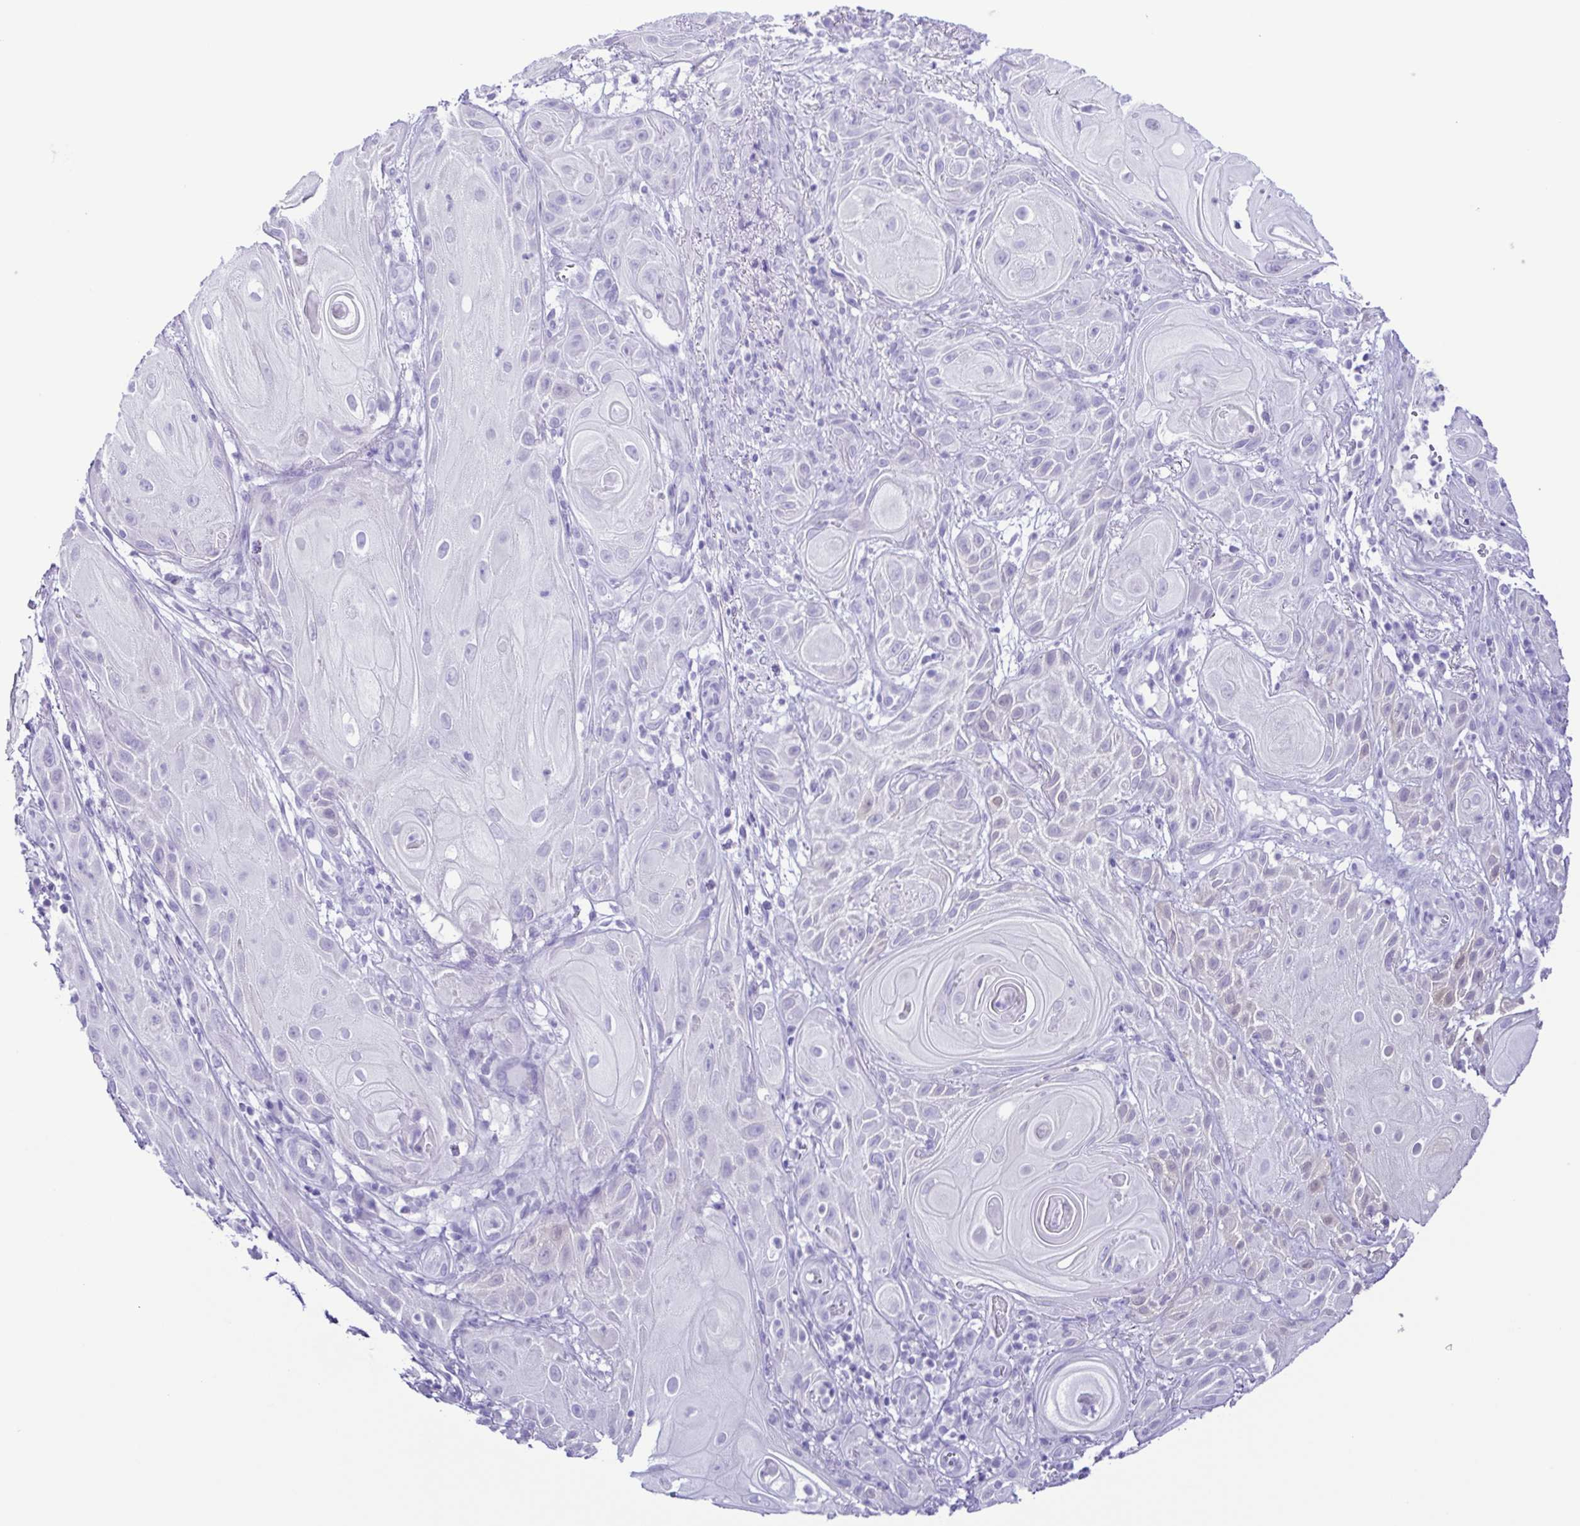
{"staining": {"intensity": "negative", "quantity": "none", "location": "none"}, "tissue": "skin cancer", "cell_type": "Tumor cells", "image_type": "cancer", "snomed": [{"axis": "morphology", "description": "Squamous cell carcinoma, NOS"}, {"axis": "topography", "description": "Skin"}], "caption": "Protein analysis of squamous cell carcinoma (skin) exhibits no significant staining in tumor cells. (Immunohistochemistry, brightfield microscopy, high magnification).", "gene": "CASP14", "patient": {"sex": "male", "age": 62}}